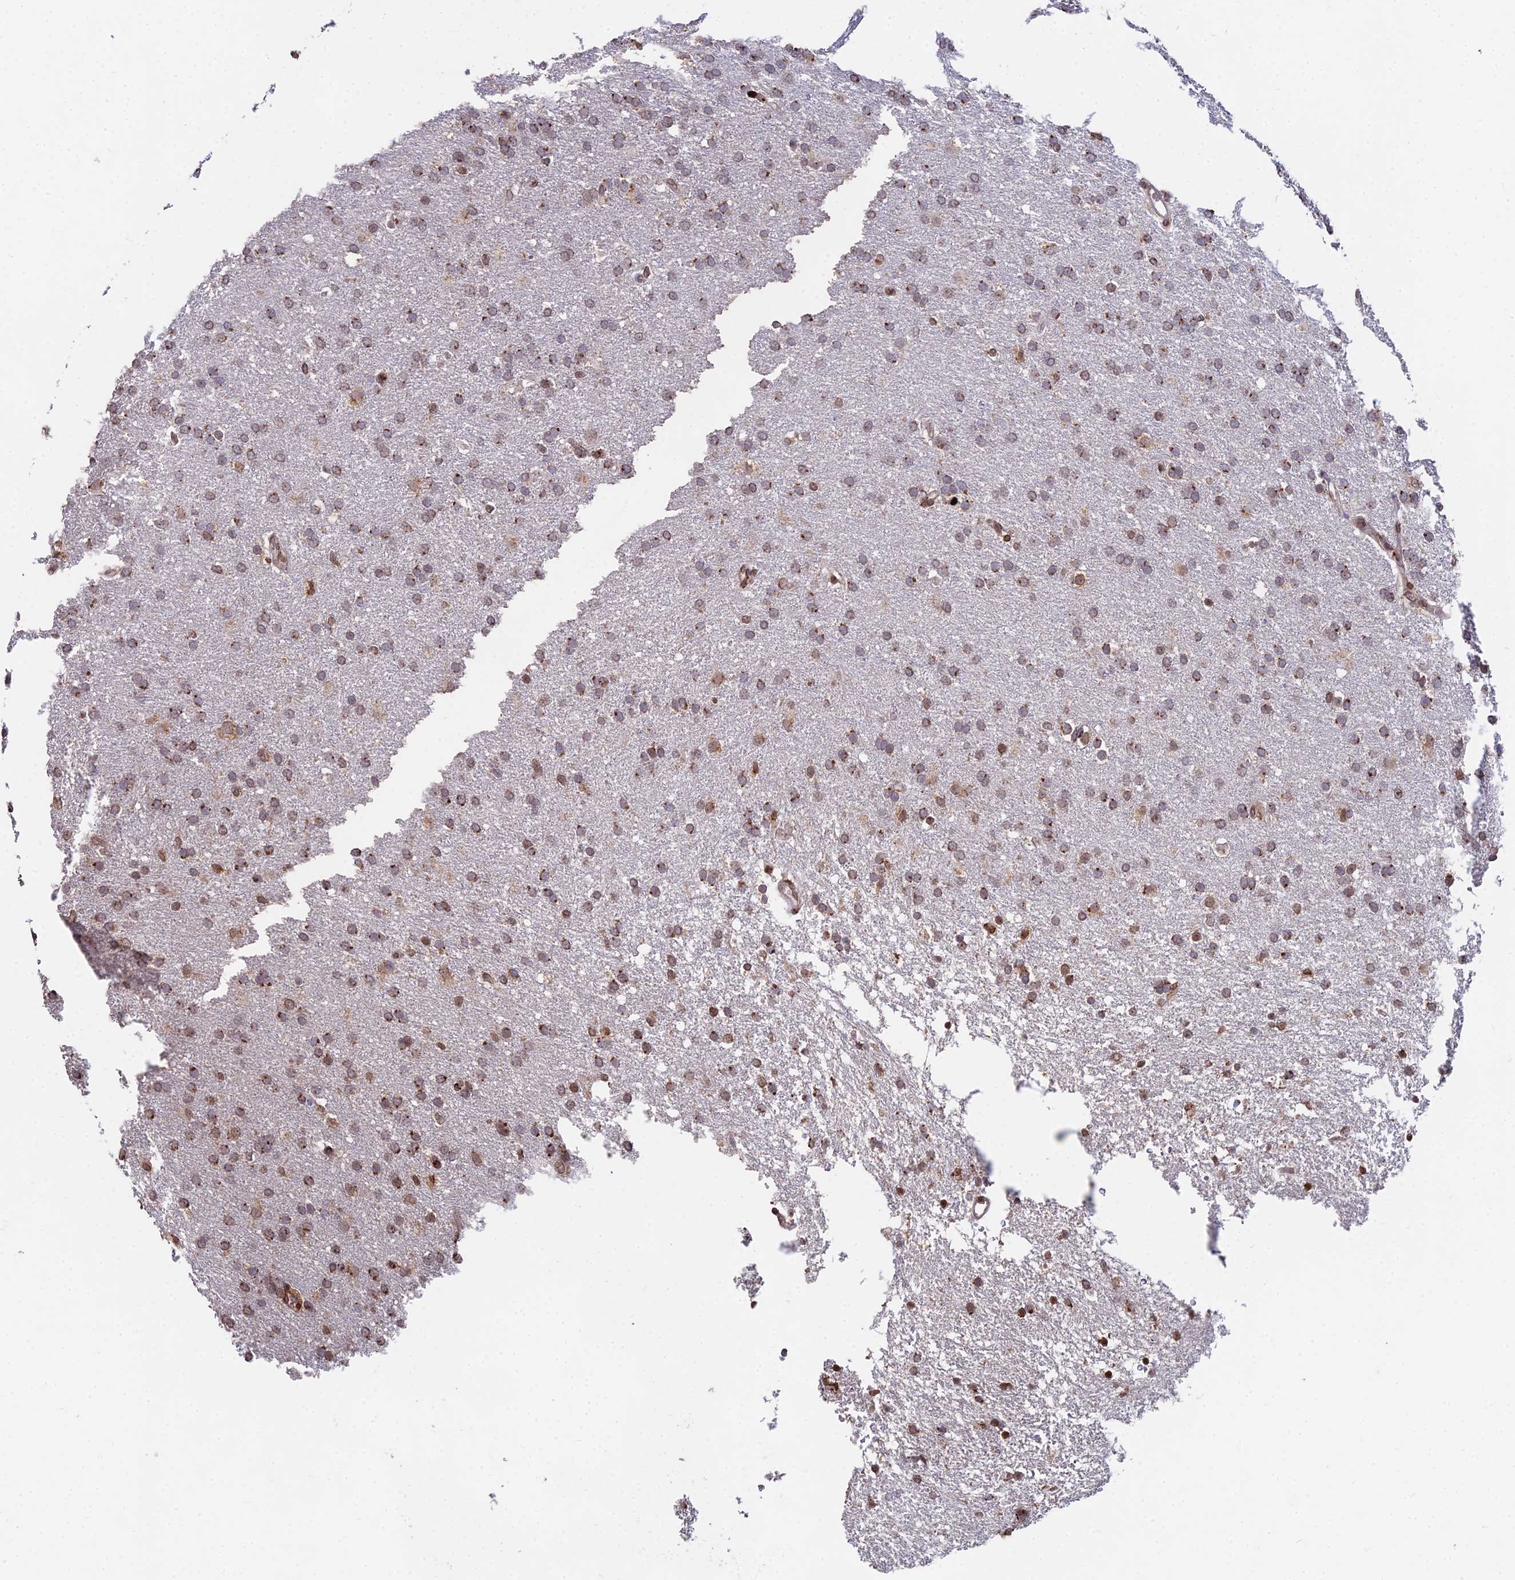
{"staining": {"intensity": "strong", "quantity": "25%-75%", "location": "cytoplasmic/membranous"}, "tissue": "glioma", "cell_type": "Tumor cells", "image_type": "cancer", "snomed": [{"axis": "morphology", "description": "Glioma, malignant, High grade"}, {"axis": "topography", "description": "Brain"}], "caption": "Immunohistochemistry image of malignant glioma (high-grade) stained for a protein (brown), which displays high levels of strong cytoplasmic/membranous positivity in about 25%-75% of tumor cells.", "gene": "RBMS2", "patient": {"sex": "male", "age": 72}}